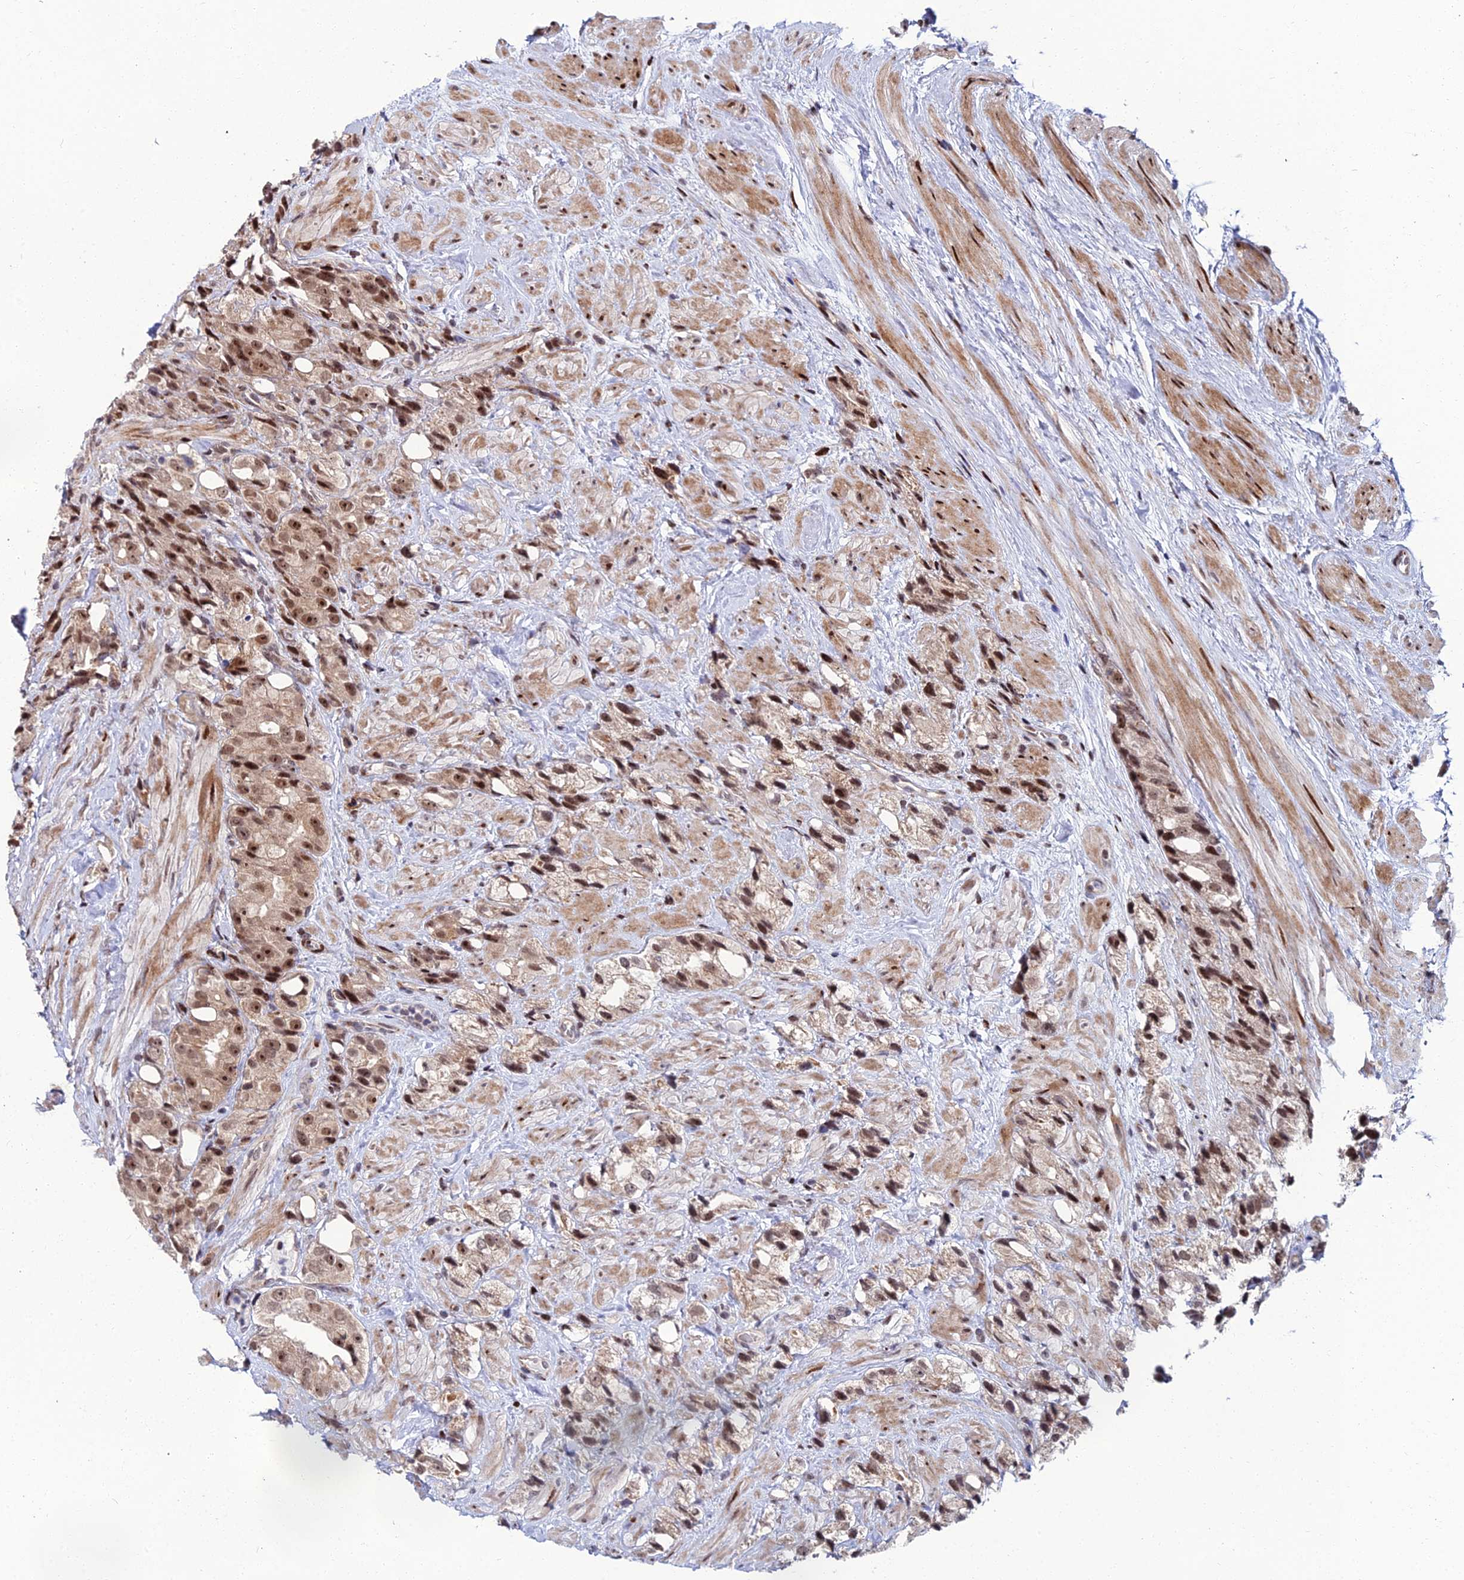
{"staining": {"intensity": "moderate", "quantity": ">75%", "location": "cytoplasmic/membranous,nuclear"}, "tissue": "prostate cancer", "cell_type": "Tumor cells", "image_type": "cancer", "snomed": [{"axis": "morphology", "description": "Adenocarcinoma, NOS"}, {"axis": "topography", "description": "Prostate"}], "caption": "Protein staining by immunohistochemistry reveals moderate cytoplasmic/membranous and nuclear staining in approximately >75% of tumor cells in prostate cancer.", "gene": "ZNF668", "patient": {"sex": "male", "age": 79}}